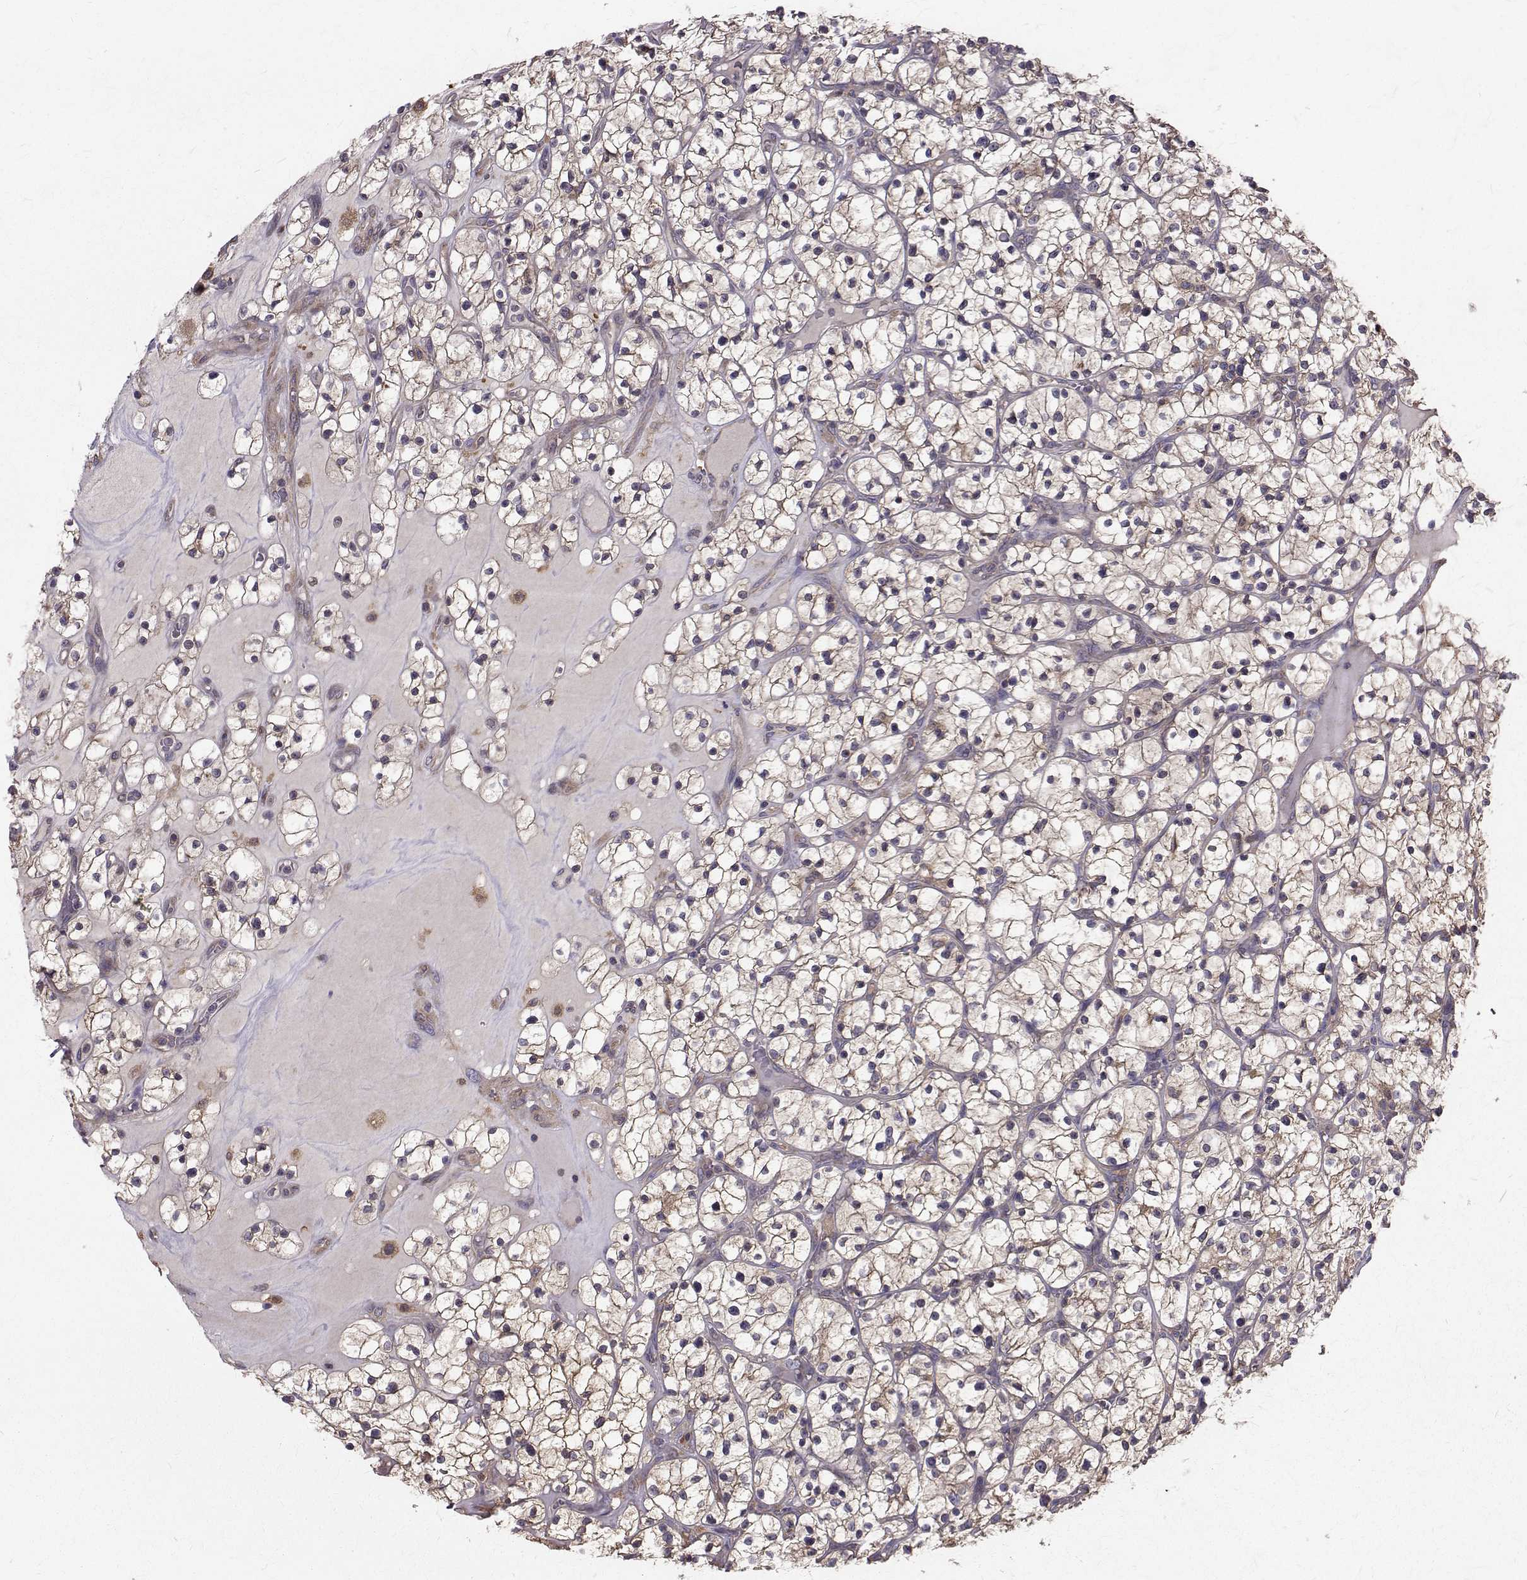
{"staining": {"intensity": "weak", "quantity": ">75%", "location": "cytoplasmic/membranous"}, "tissue": "renal cancer", "cell_type": "Tumor cells", "image_type": "cancer", "snomed": [{"axis": "morphology", "description": "Adenocarcinoma, NOS"}, {"axis": "topography", "description": "Kidney"}], "caption": "This micrograph shows renal adenocarcinoma stained with IHC to label a protein in brown. The cytoplasmic/membranous of tumor cells show weak positivity for the protein. Nuclei are counter-stained blue.", "gene": "FARSB", "patient": {"sex": "female", "age": 64}}